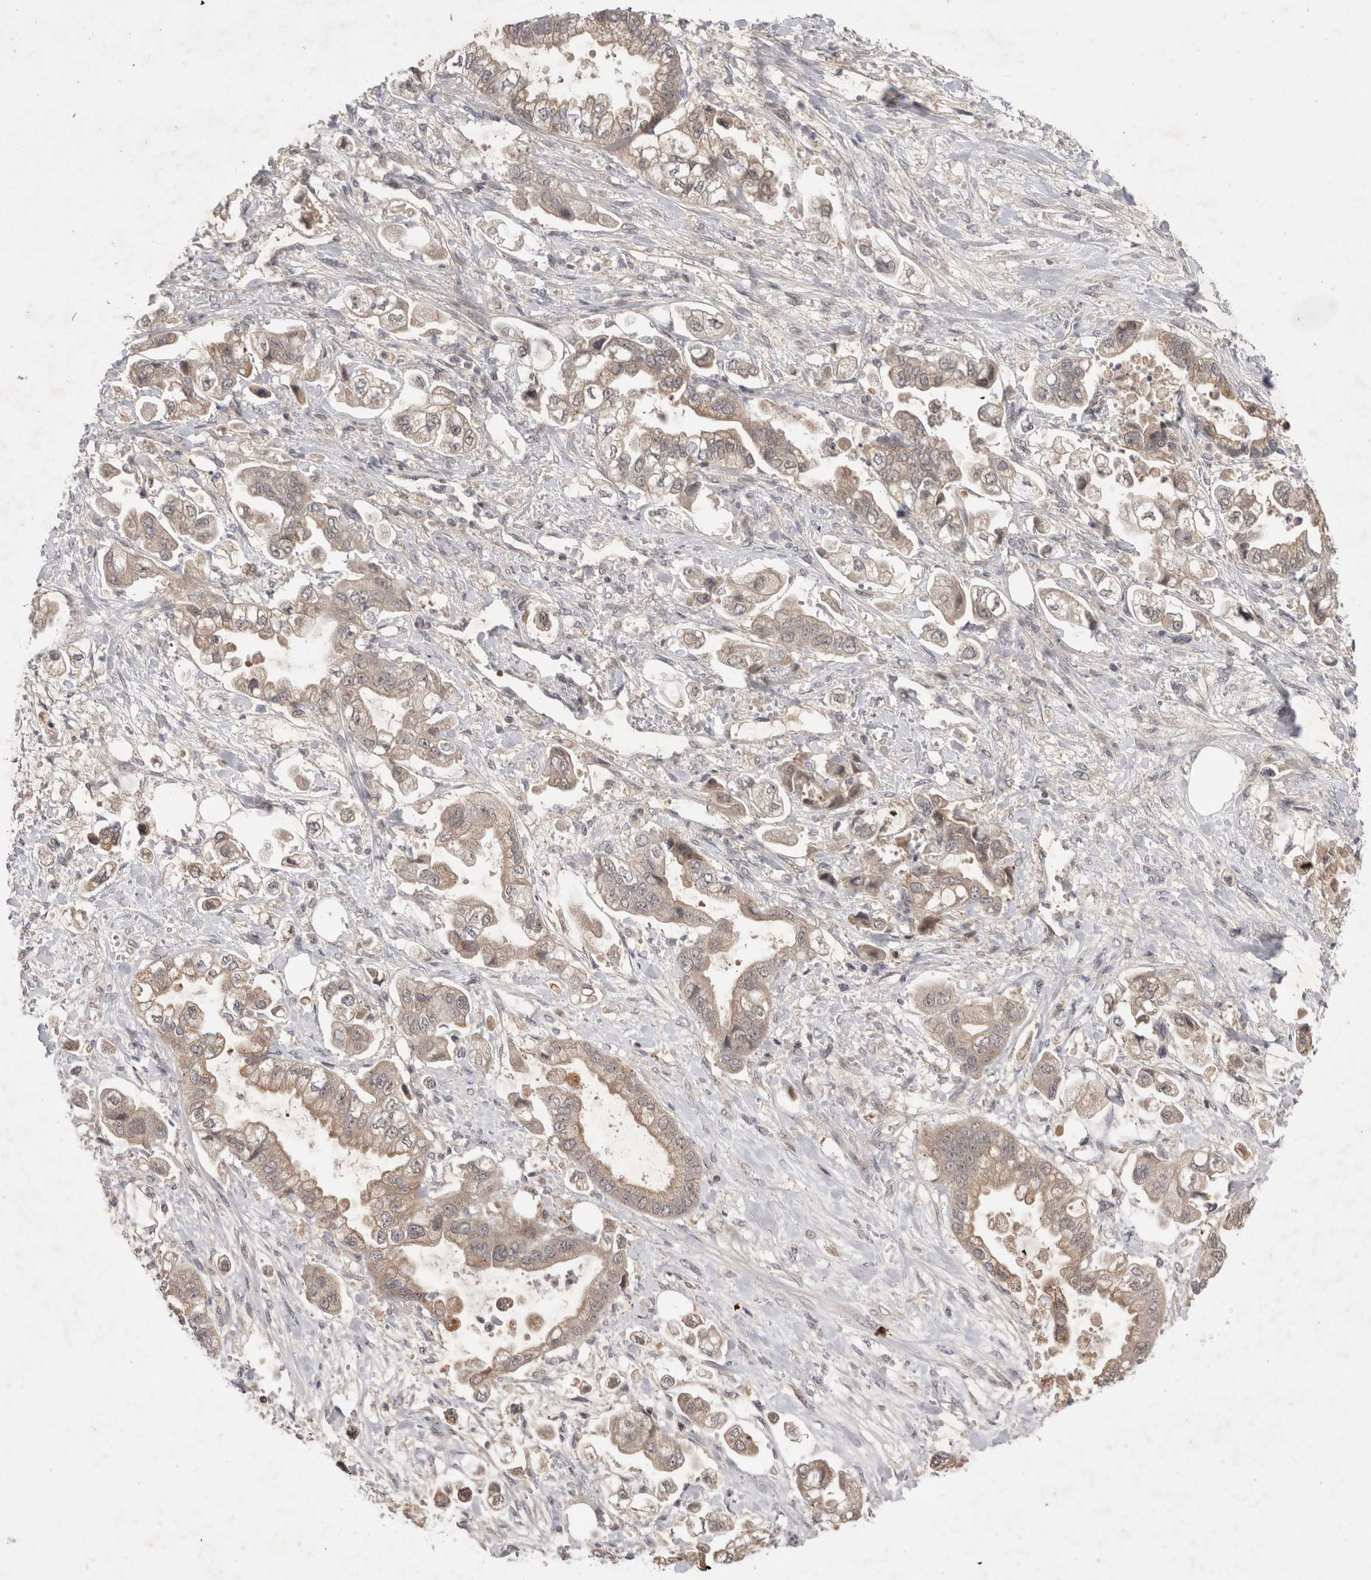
{"staining": {"intensity": "weak", "quantity": "25%-75%", "location": "cytoplasmic/membranous"}, "tissue": "stomach cancer", "cell_type": "Tumor cells", "image_type": "cancer", "snomed": [{"axis": "morphology", "description": "Adenocarcinoma, NOS"}, {"axis": "topography", "description": "Stomach"}], "caption": "Immunohistochemical staining of stomach adenocarcinoma demonstrates low levels of weak cytoplasmic/membranous protein expression in about 25%-75% of tumor cells. (Stains: DAB in brown, nuclei in blue, Microscopy: brightfield microscopy at high magnification).", "gene": "PLEKHM1", "patient": {"sex": "male", "age": 62}}